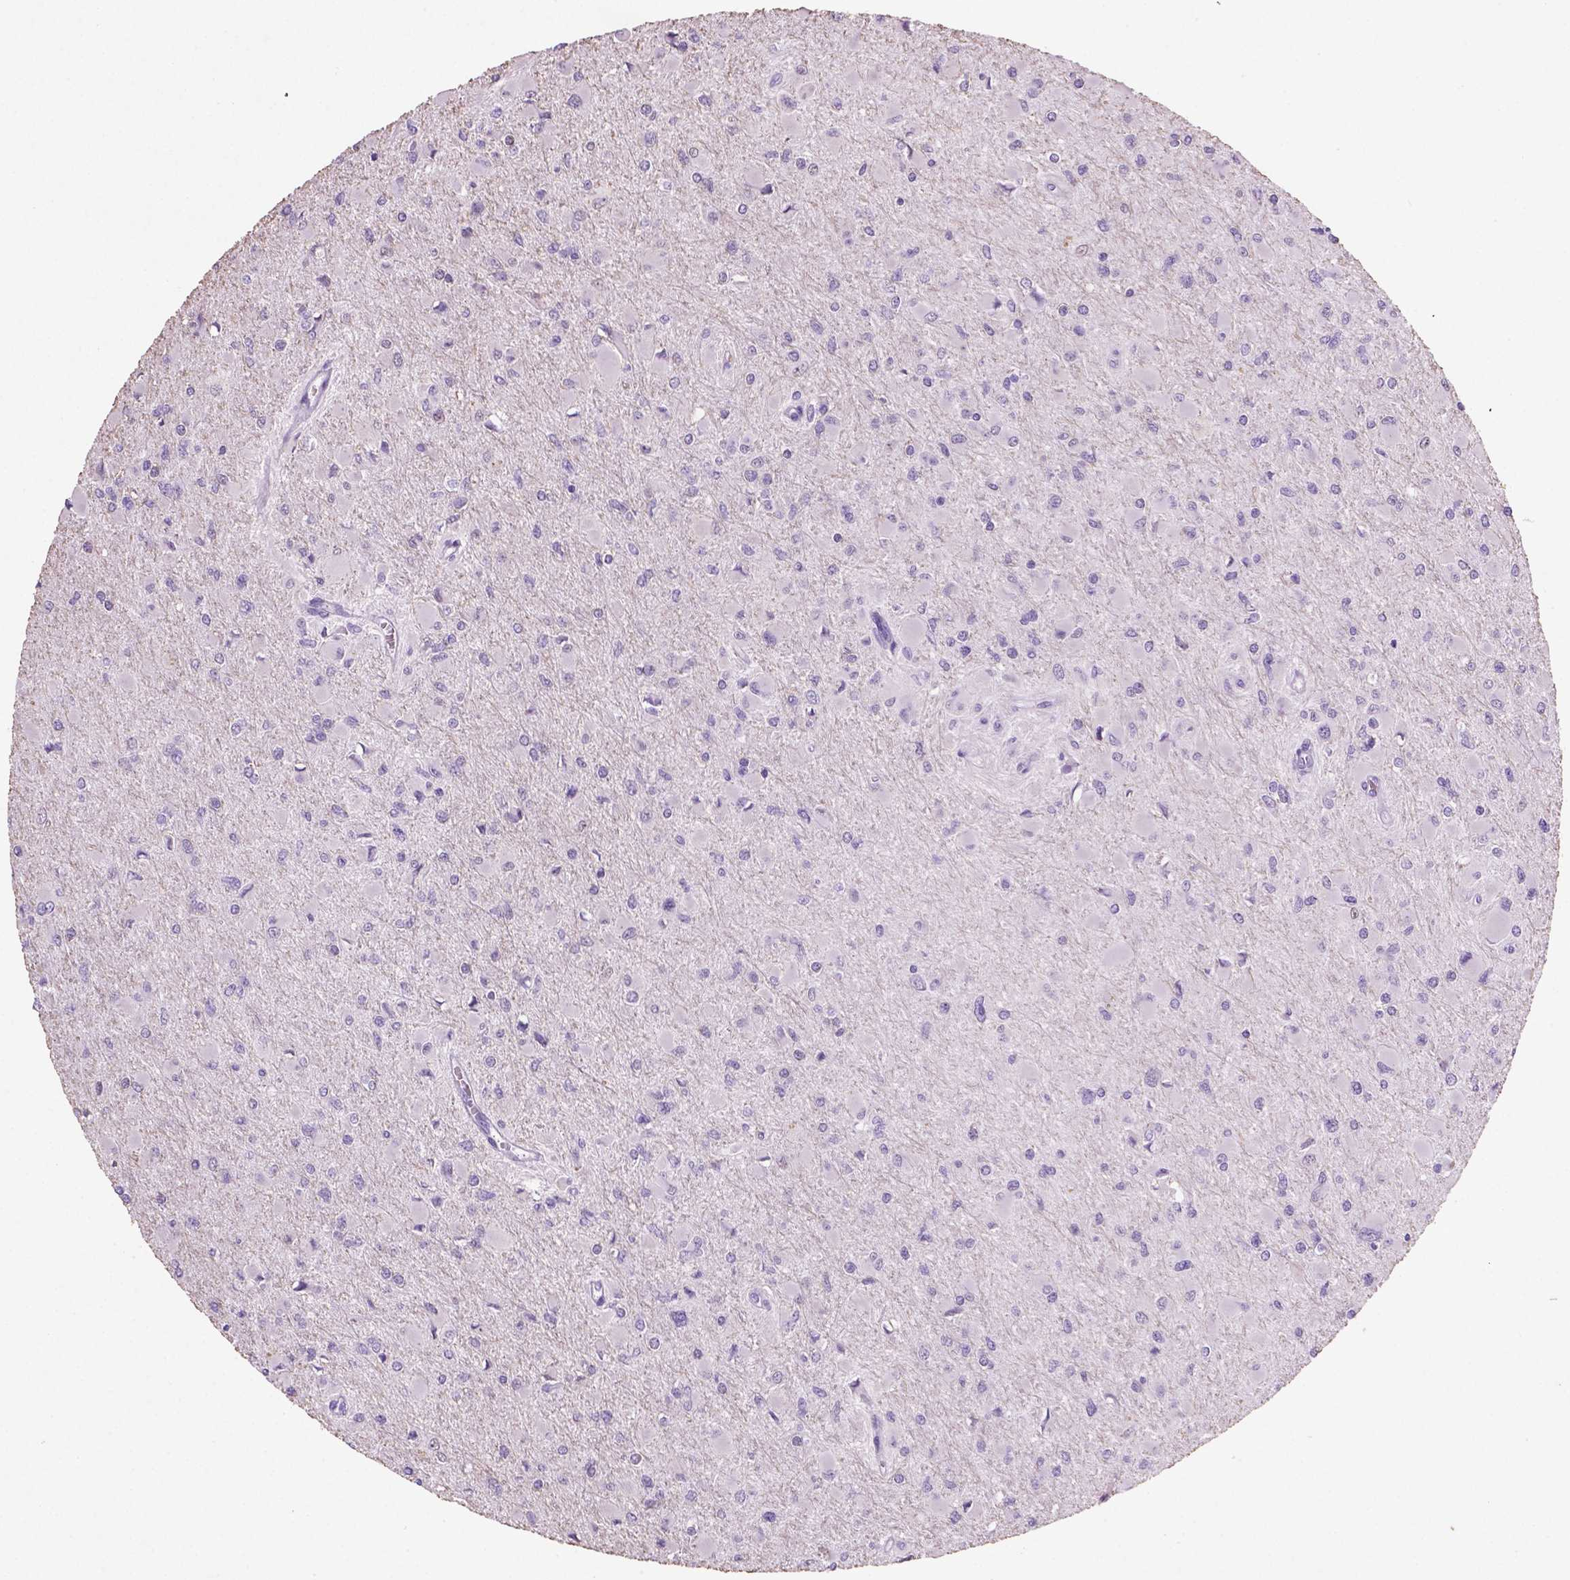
{"staining": {"intensity": "negative", "quantity": "none", "location": "none"}, "tissue": "glioma", "cell_type": "Tumor cells", "image_type": "cancer", "snomed": [{"axis": "morphology", "description": "Glioma, malignant, High grade"}, {"axis": "topography", "description": "Cerebral cortex"}], "caption": "Glioma was stained to show a protein in brown. There is no significant positivity in tumor cells.", "gene": "C18orf21", "patient": {"sex": "female", "age": 36}}